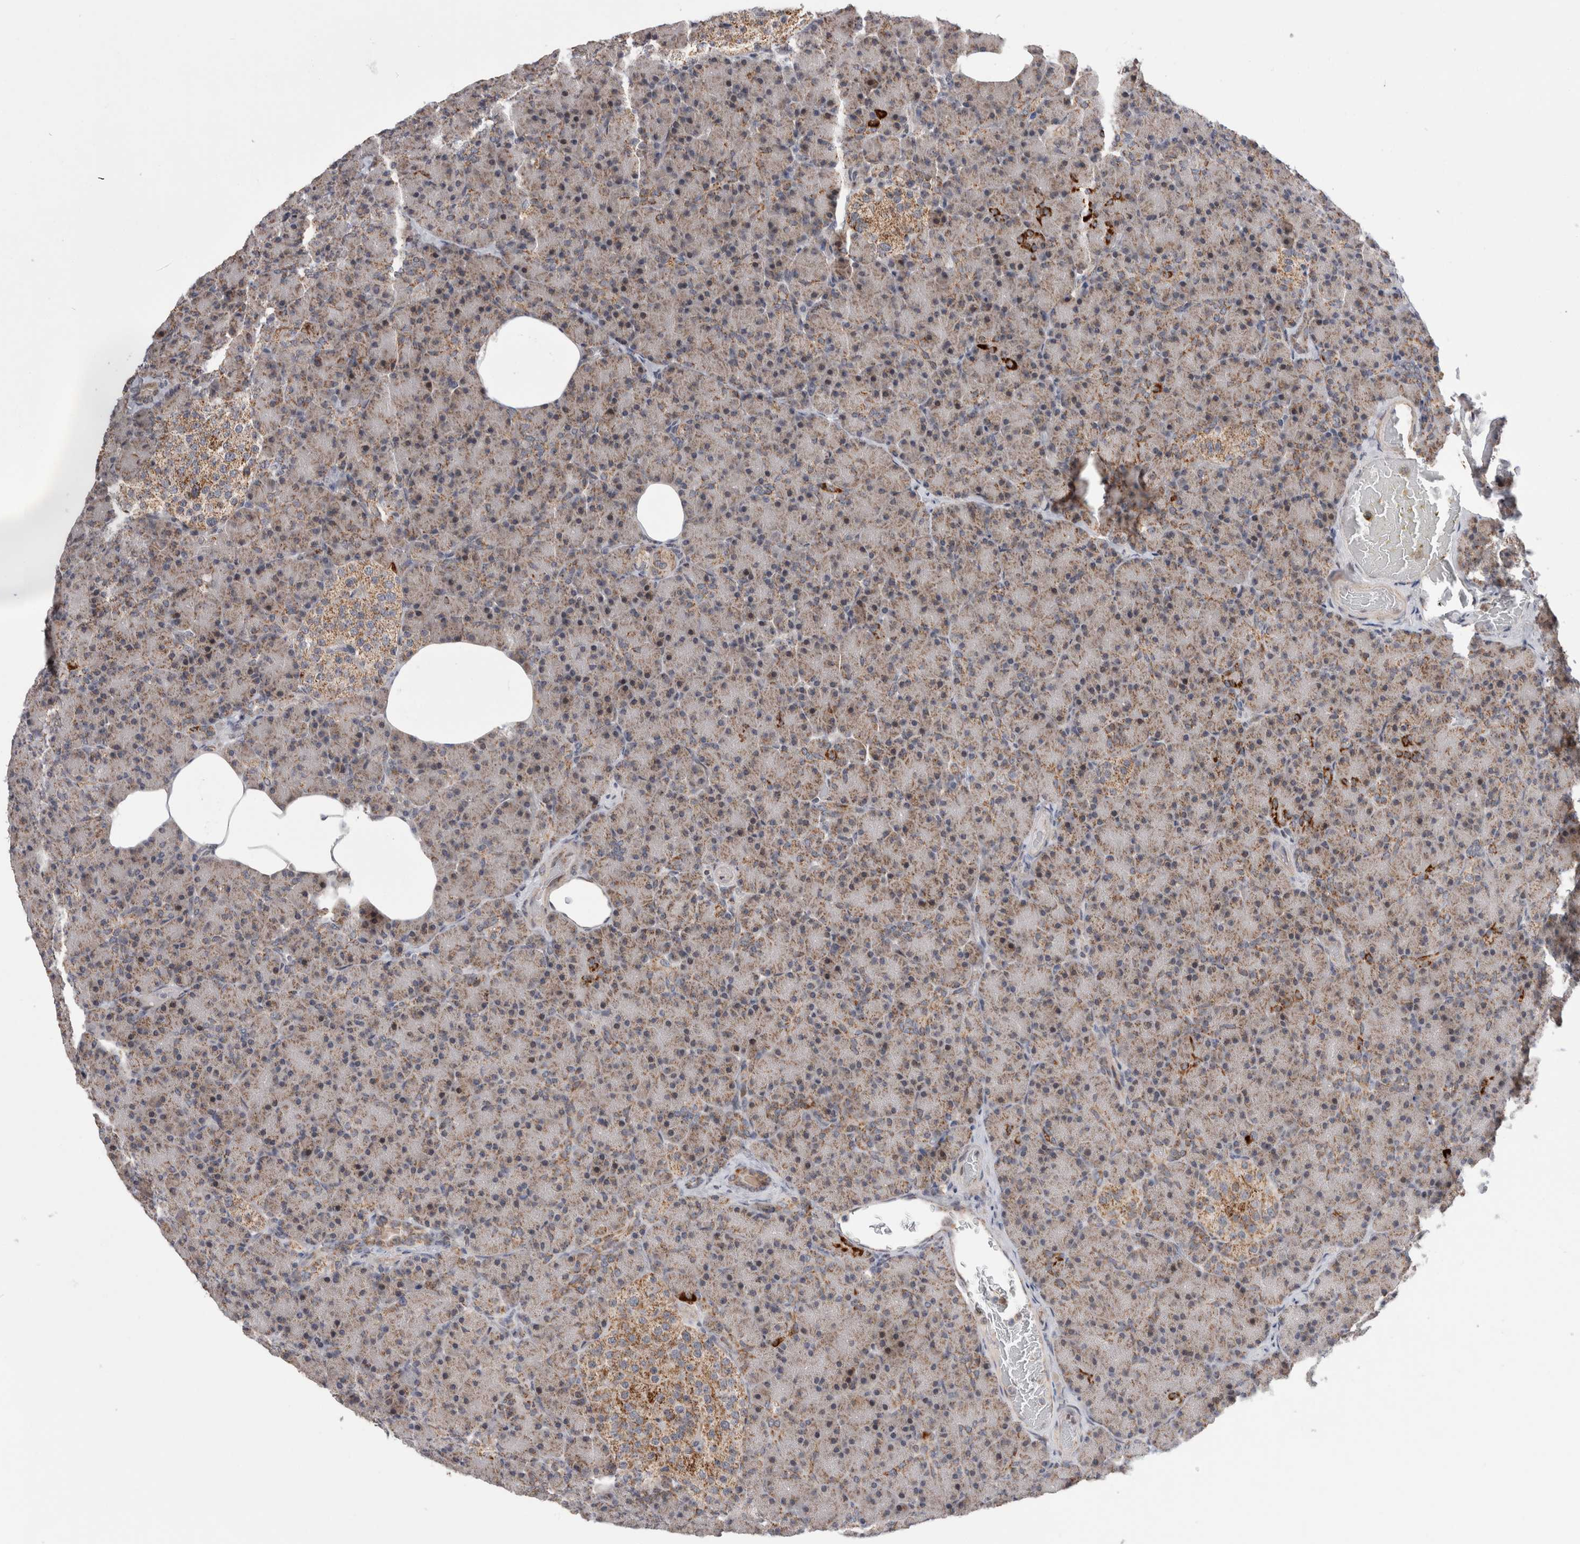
{"staining": {"intensity": "moderate", "quantity": "<25%", "location": "cytoplasmic/membranous"}, "tissue": "pancreas", "cell_type": "Exocrine glandular cells", "image_type": "normal", "snomed": [{"axis": "morphology", "description": "Normal tissue, NOS"}, {"axis": "topography", "description": "Pancreas"}], "caption": "A brown stain shows moderate cytoplasmic/membranous staining of a protein in exocrine glandular cells of benign pancreas. (Brightfield microscopy of DAB IHC at high magnification).", "gene": "MRPL37", "patient": {"sex": "female", "age": 43}}